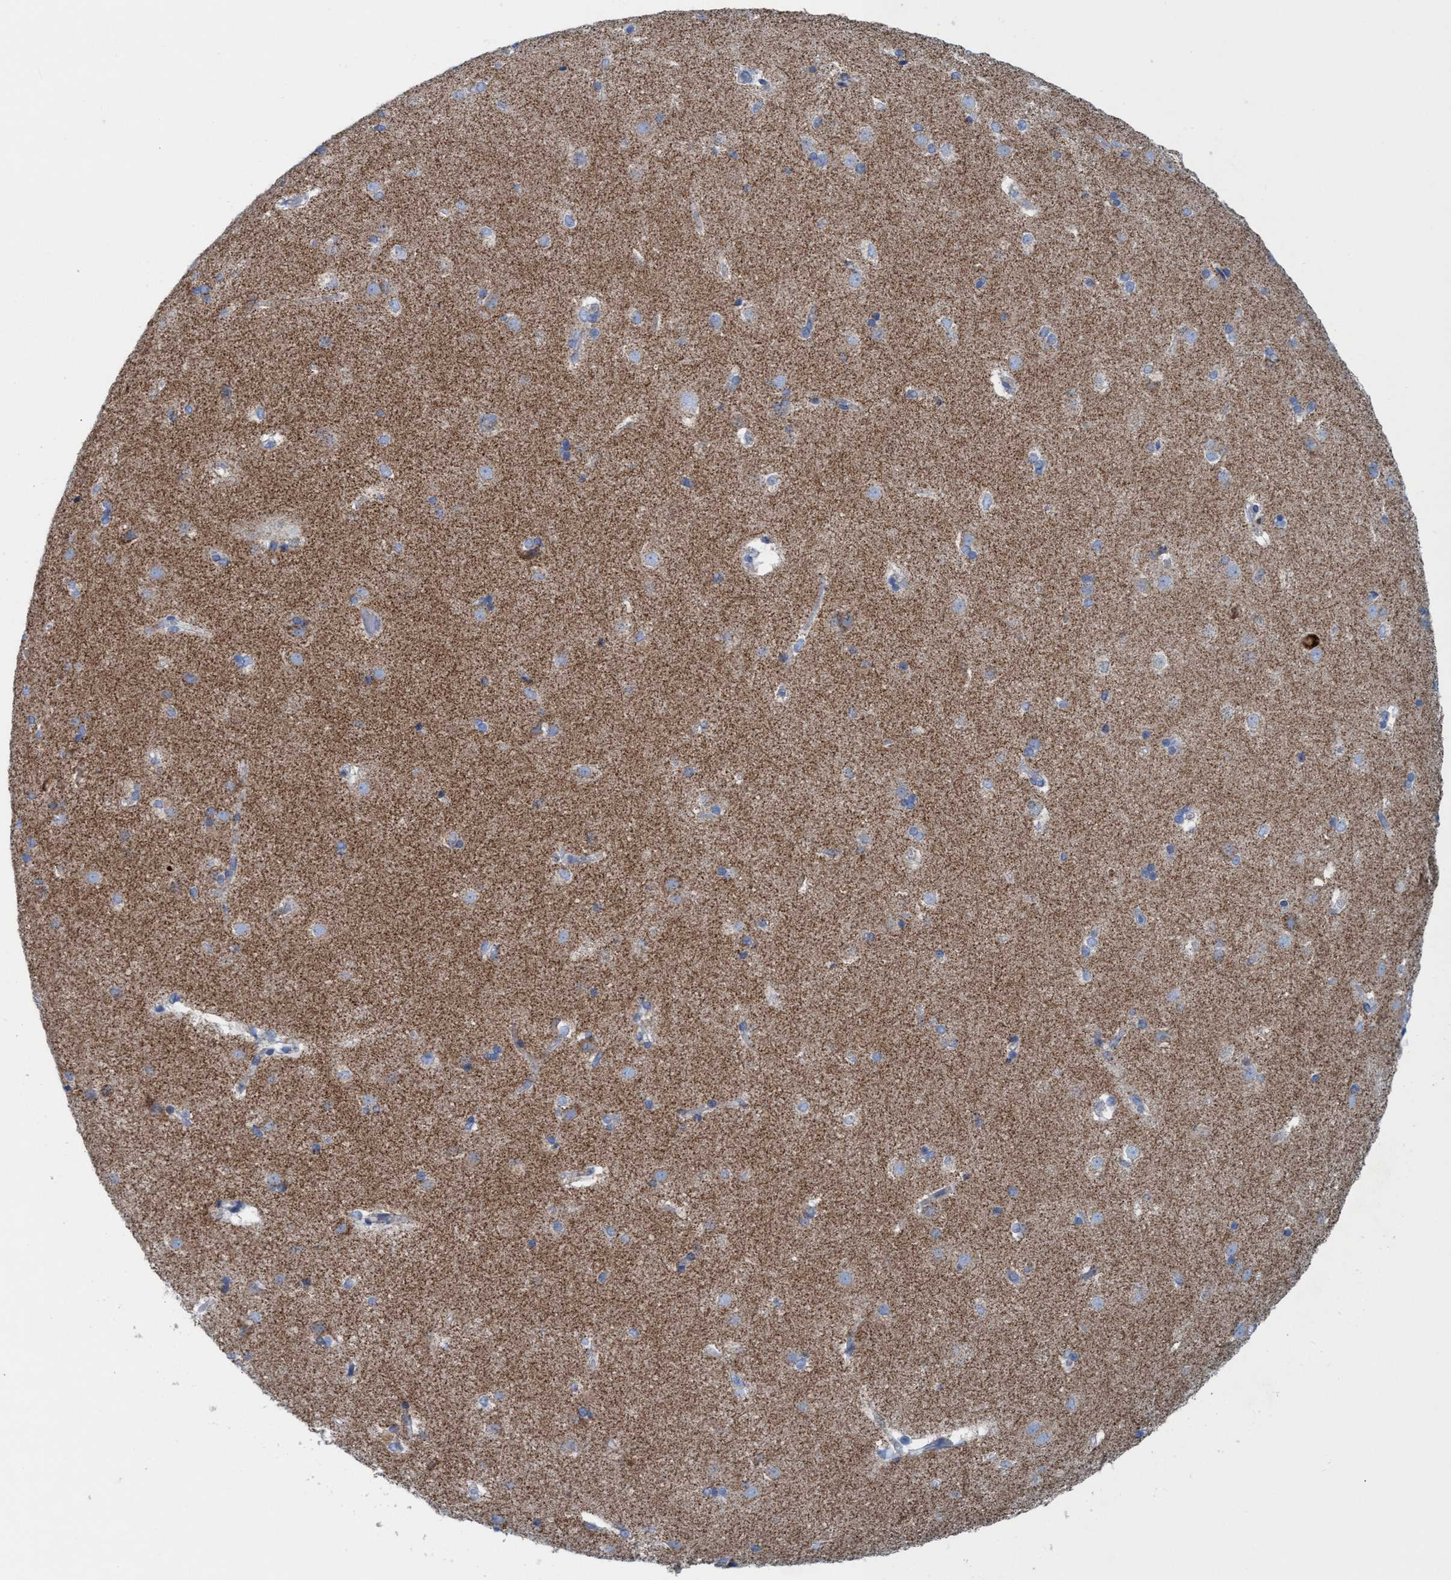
{"staining": {"intensity": "moderate", "quantity": "25%-75%", "location": "cytoplasmic/membranous"}, "tissue": "caudate", "cell_type": "Glial cells", "image_type": "normal", "snomed": [{"axis": "morphology", "description": "Normal tissue, NOS"}, {"axis": "topography", "description": "Lateral ventricle wall"}], "caption": "A histopathology image showing moderate cytoplasmic/membranous staining in about 25%-75% of glial cells in unremarkable caudate, as visualized by brown immunohistochemical staining.", "gene": "GGA3", "patient": {"sex": "female", "age": 19}}